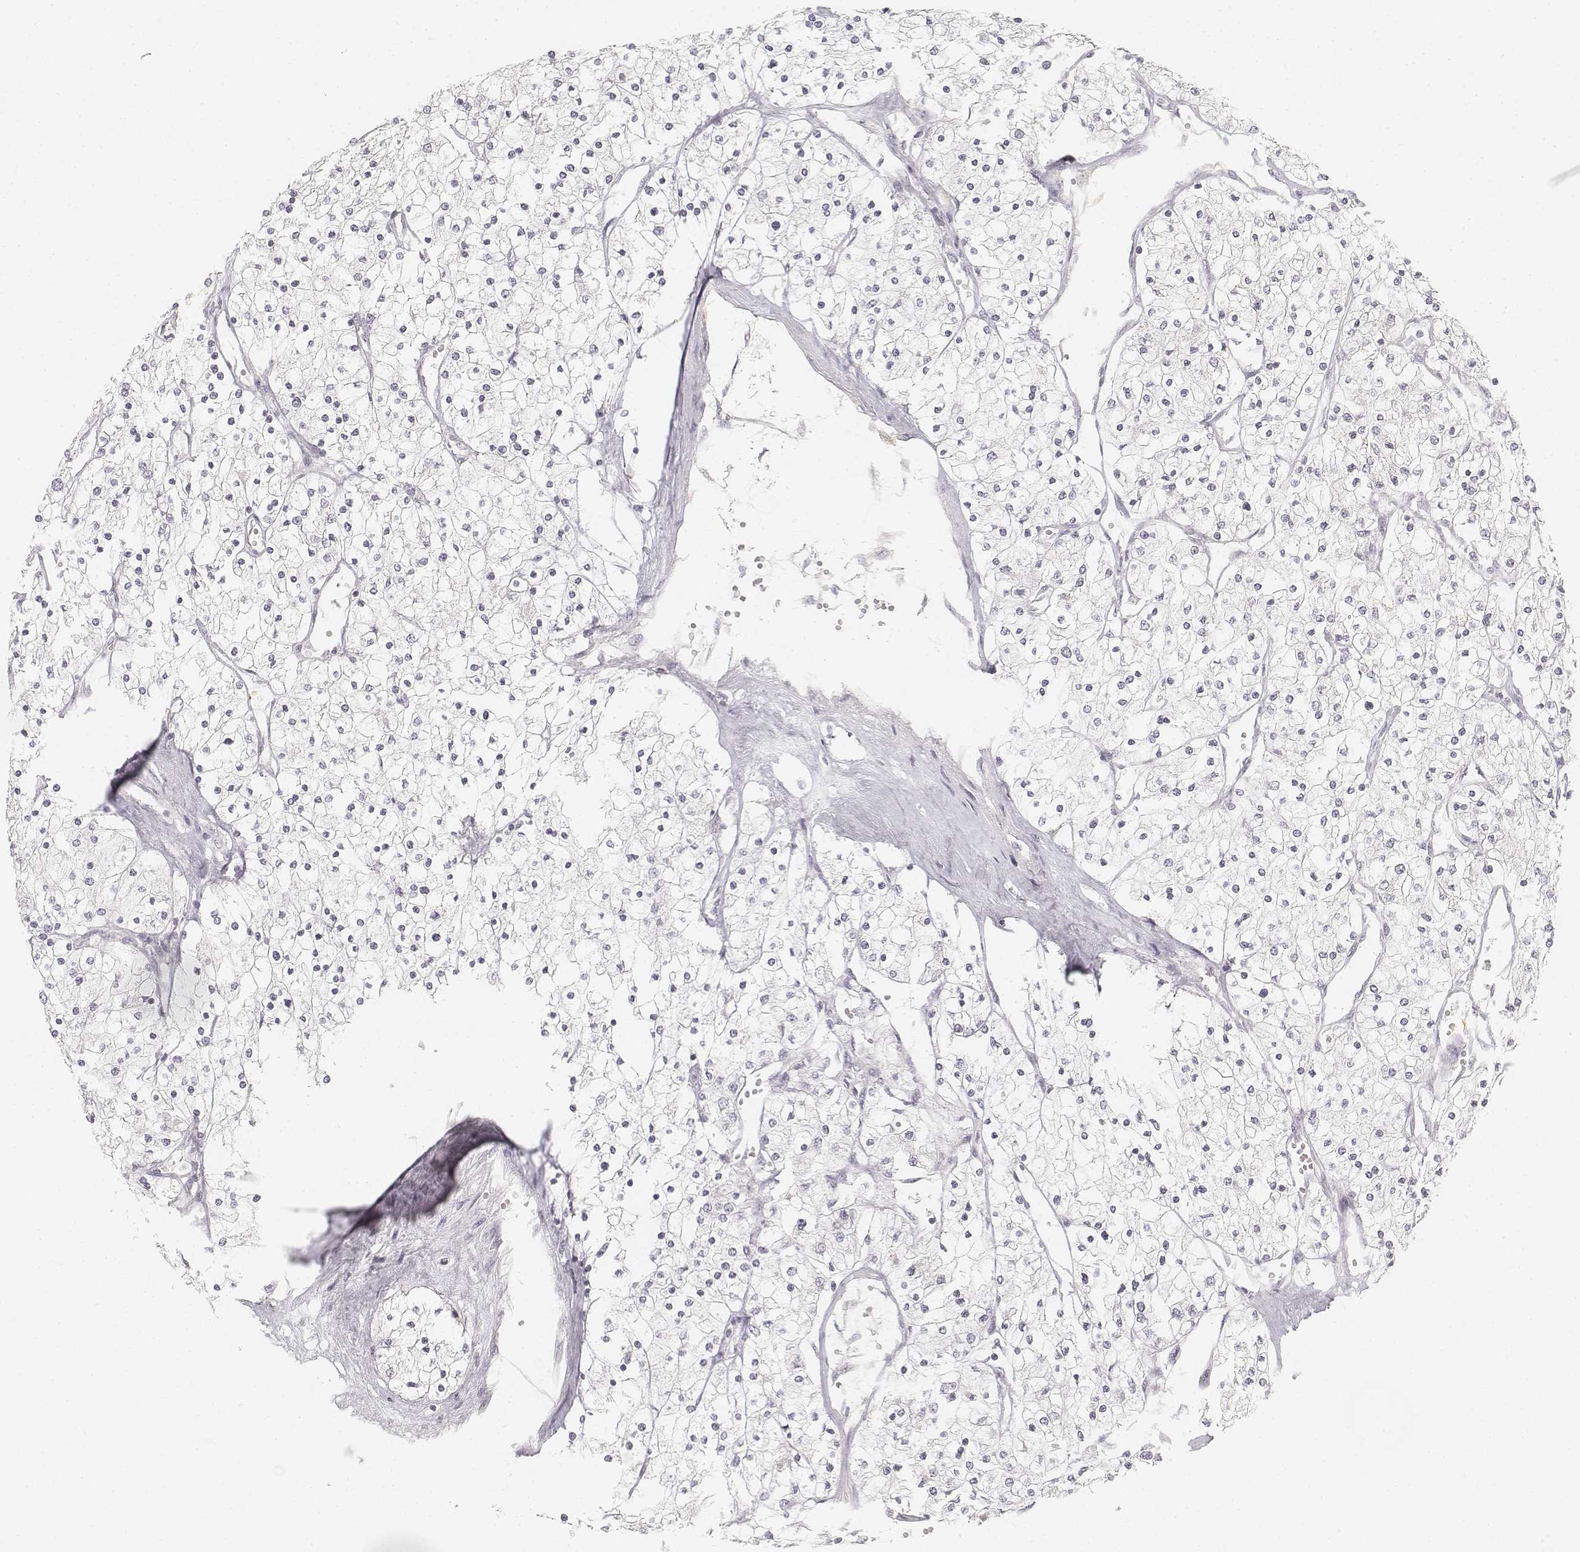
{"staining": {"intensity": "negative", "quantity": "none", "location": "none"}, "tissue": "renal cancer", "cell_type": "Tumor cells", "image_type": "cancer", "snomed": [{"axis": "morphology", "description": "Adenocarcinoma, NOS"}, {"axis": "topography", "description": "Kidney"}], "caption": "DAB (3,3'-diaminobenzidine) immunohistochemical staining of human renal cancer (adenocarcinoma) reveals no significant staining in tumor cells.", "gene": "DSG4", "patient": {"sex": "male", "age": 80}}